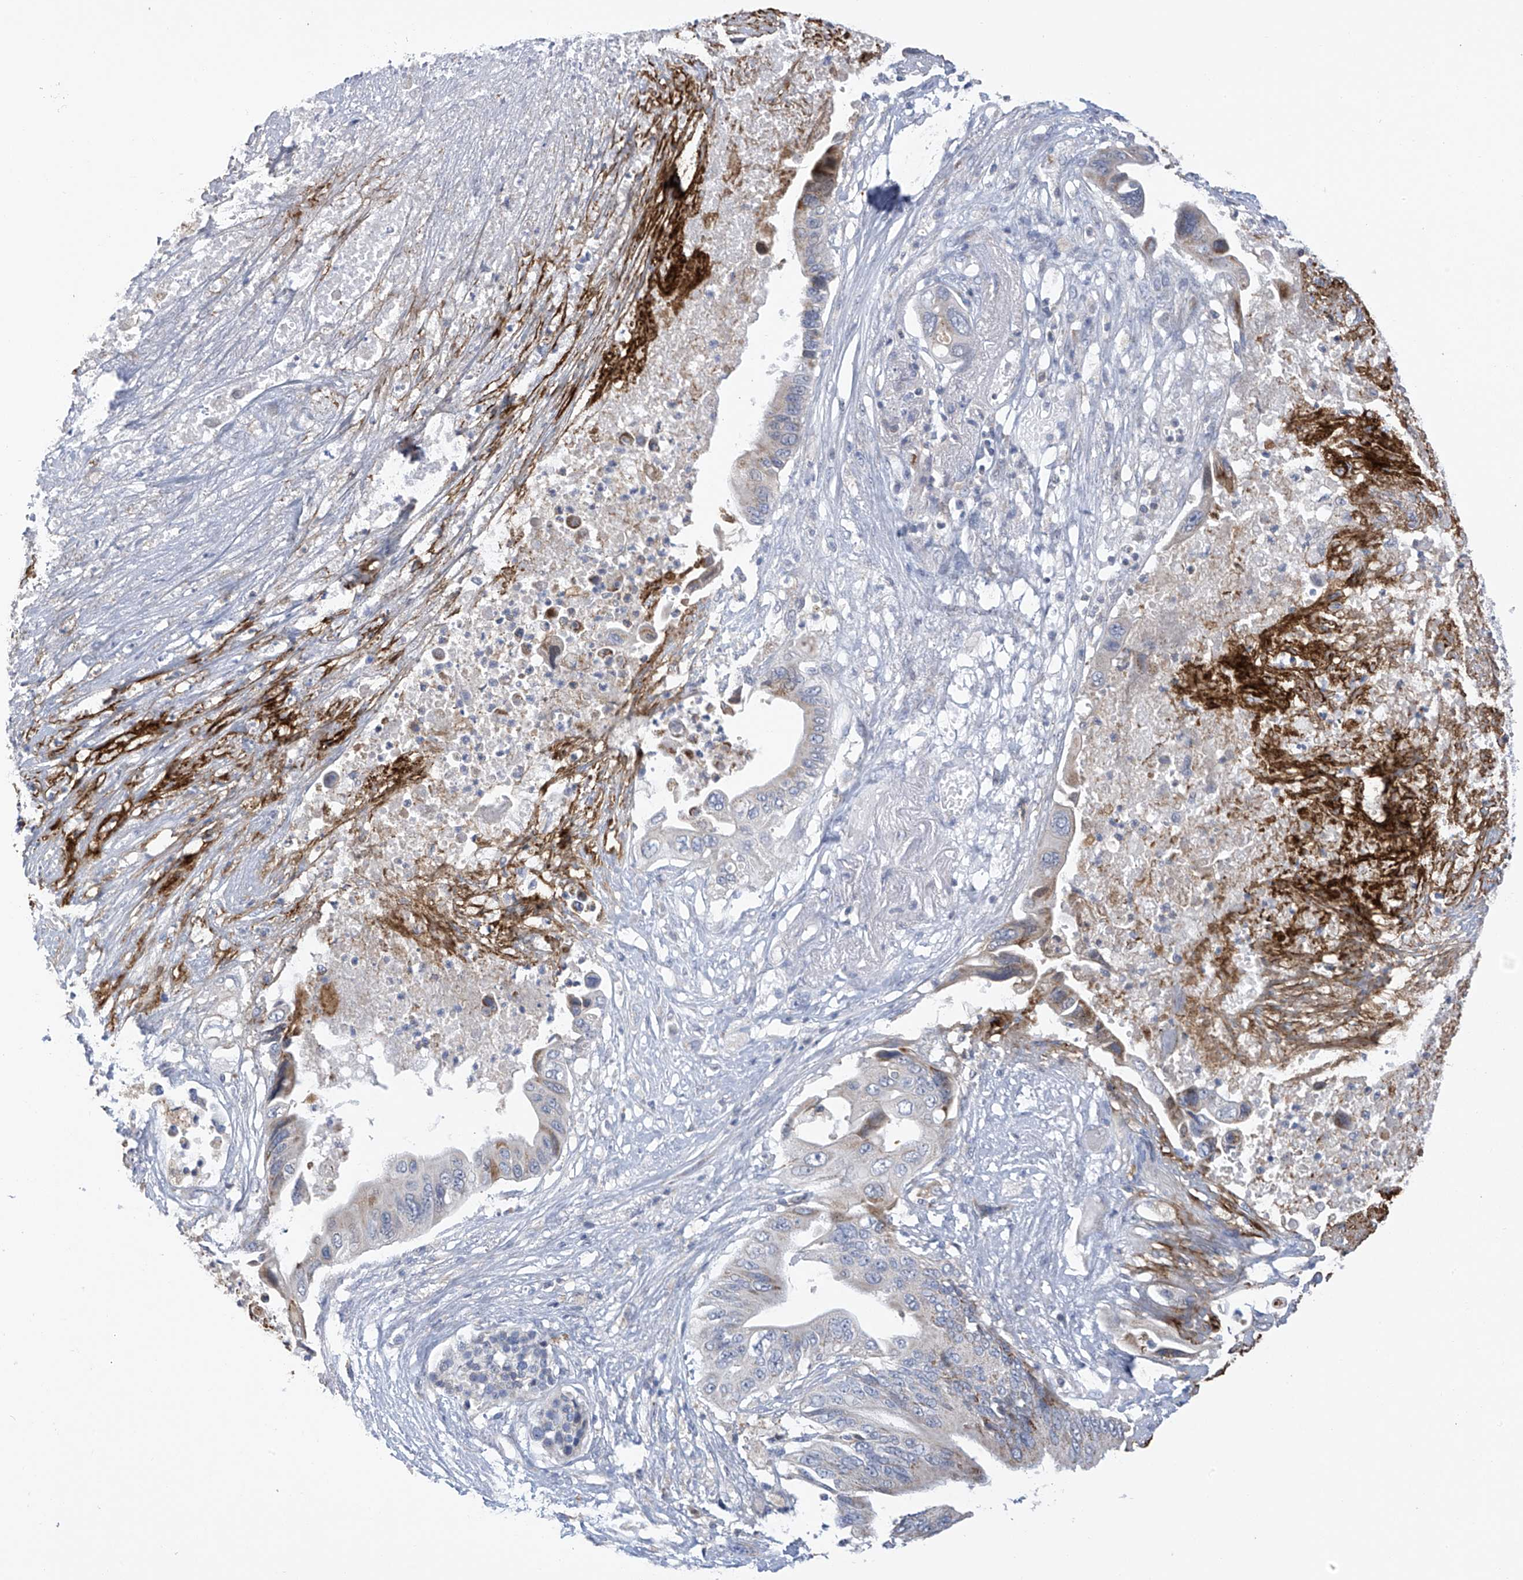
{"staining": {"intensity": "moderate", "quantity": "<25%", "location": "cytoplasmic/membranous"}, "tissue": "pancreatic cancer", "cell_type": "Tumor cells", "image_type": "cancer", "snomed": [{"axis": "morphology", "description": "Adenocarcinoma, NOS"}, {"axis": "topography", "description": "Pancreas"}], "caption": "A low amount of moderate cytoplasmic/membranous staining is identified in approximately <25% of tumor cells in adenocarcinoma (pancreatic) tissue.", "gene": "SLCO4A1", "patient": {"sex": "male", "age": 66}}